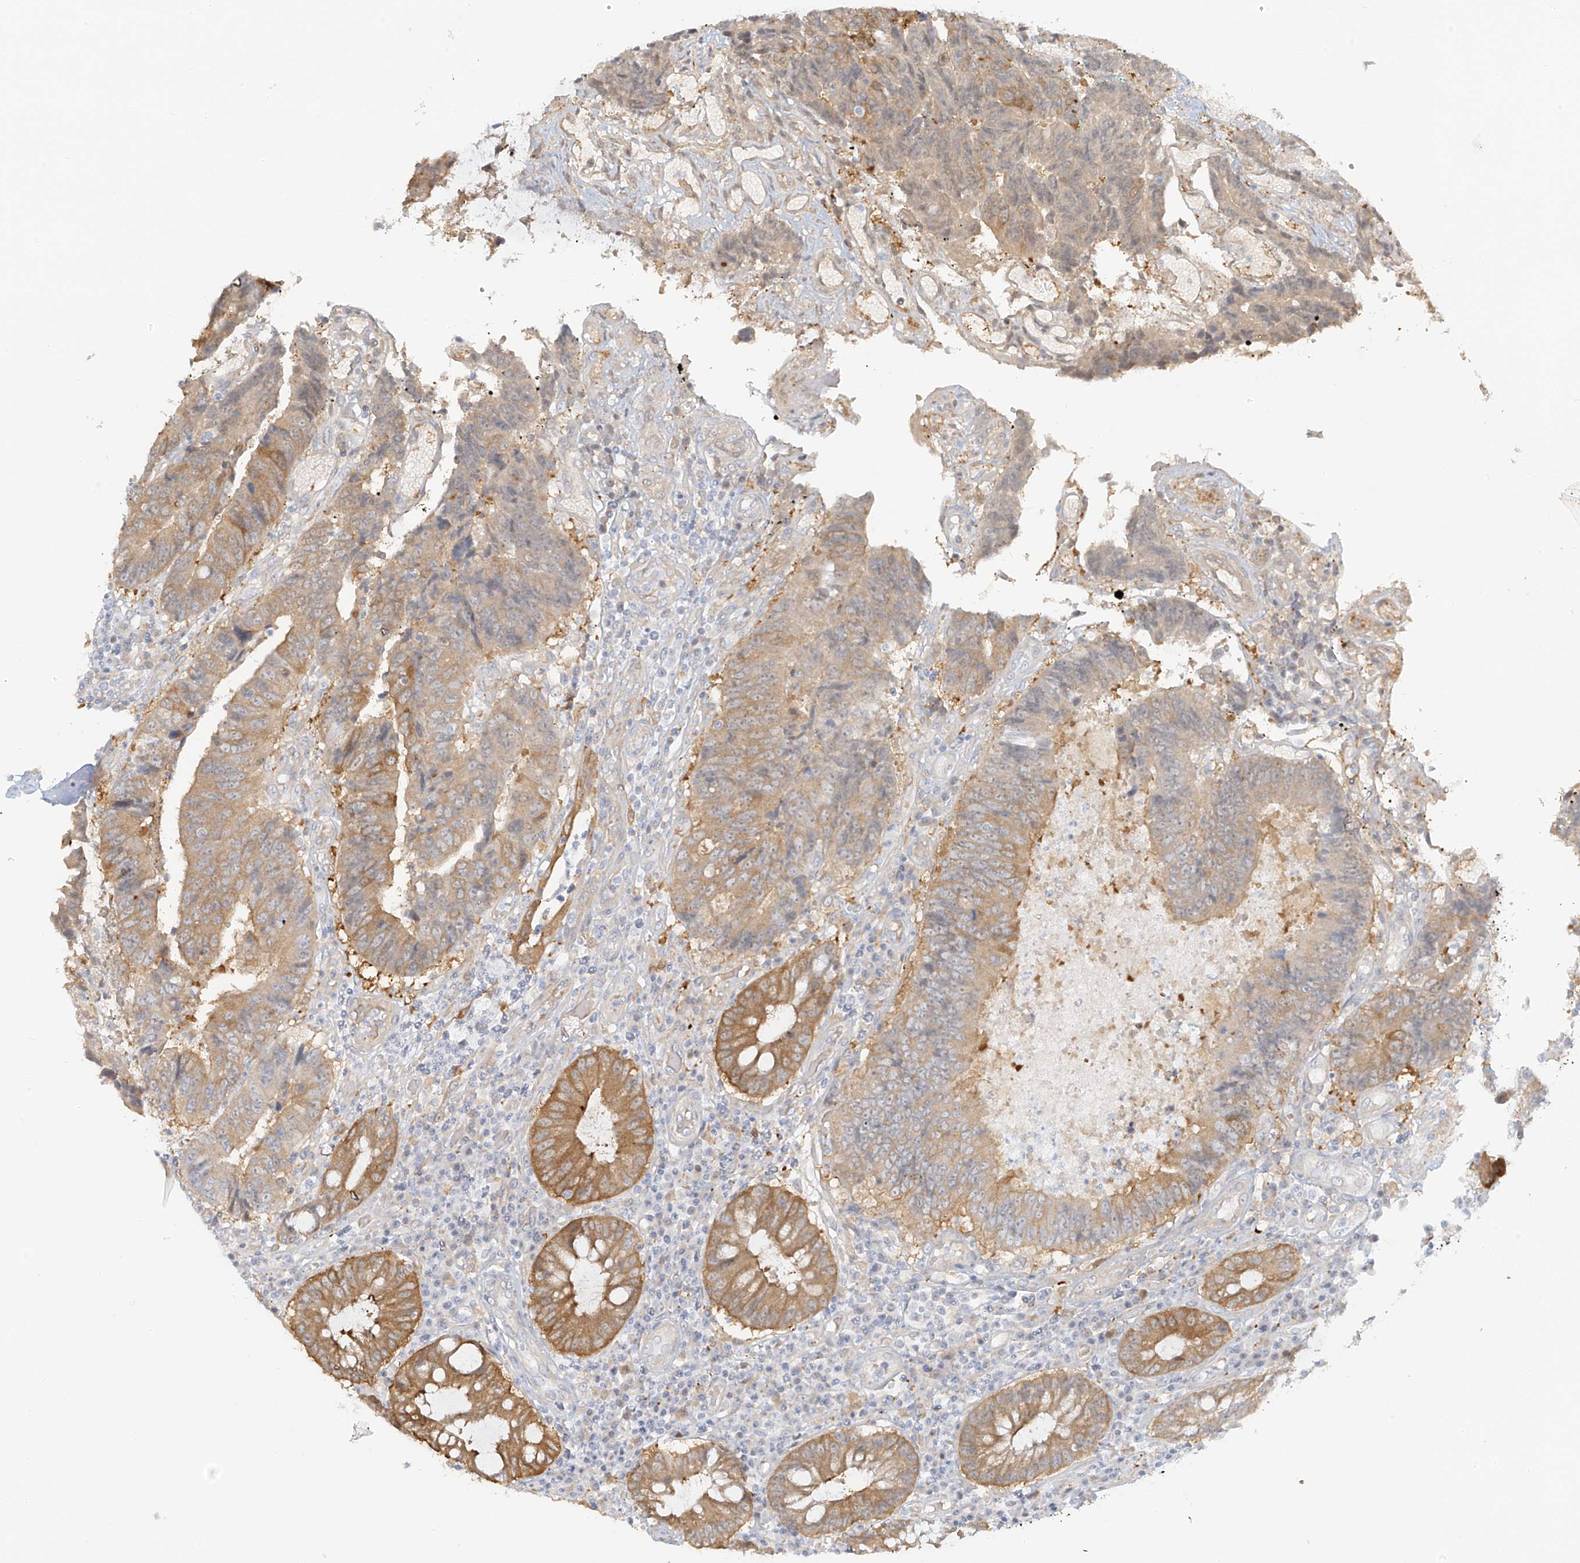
{"staining": {"intensity": "moderate", "quantity": "25%-75%", "location": "cytoplasmic/membranous"}, "tissue": "colorectal cancer", "cell_type": "Tumor cells", "image_type": "cancer", "snomed": [{"axis": "morphology", "description": "Adenocarcinoma, NOS"}, {"axis": "topography", "description": "Rectum"}], "caption": "Immunohistochemistry histopathology image of colorectal cancer (adenocarcinoma) stained for a protein (brown), which exhibits medium levels of moderate cytoplasmic/membranous staining in approximately 25%-75% of tumor cells.", "gene": "UPK1B", "patient": {"sex": "male", "age": 84}}